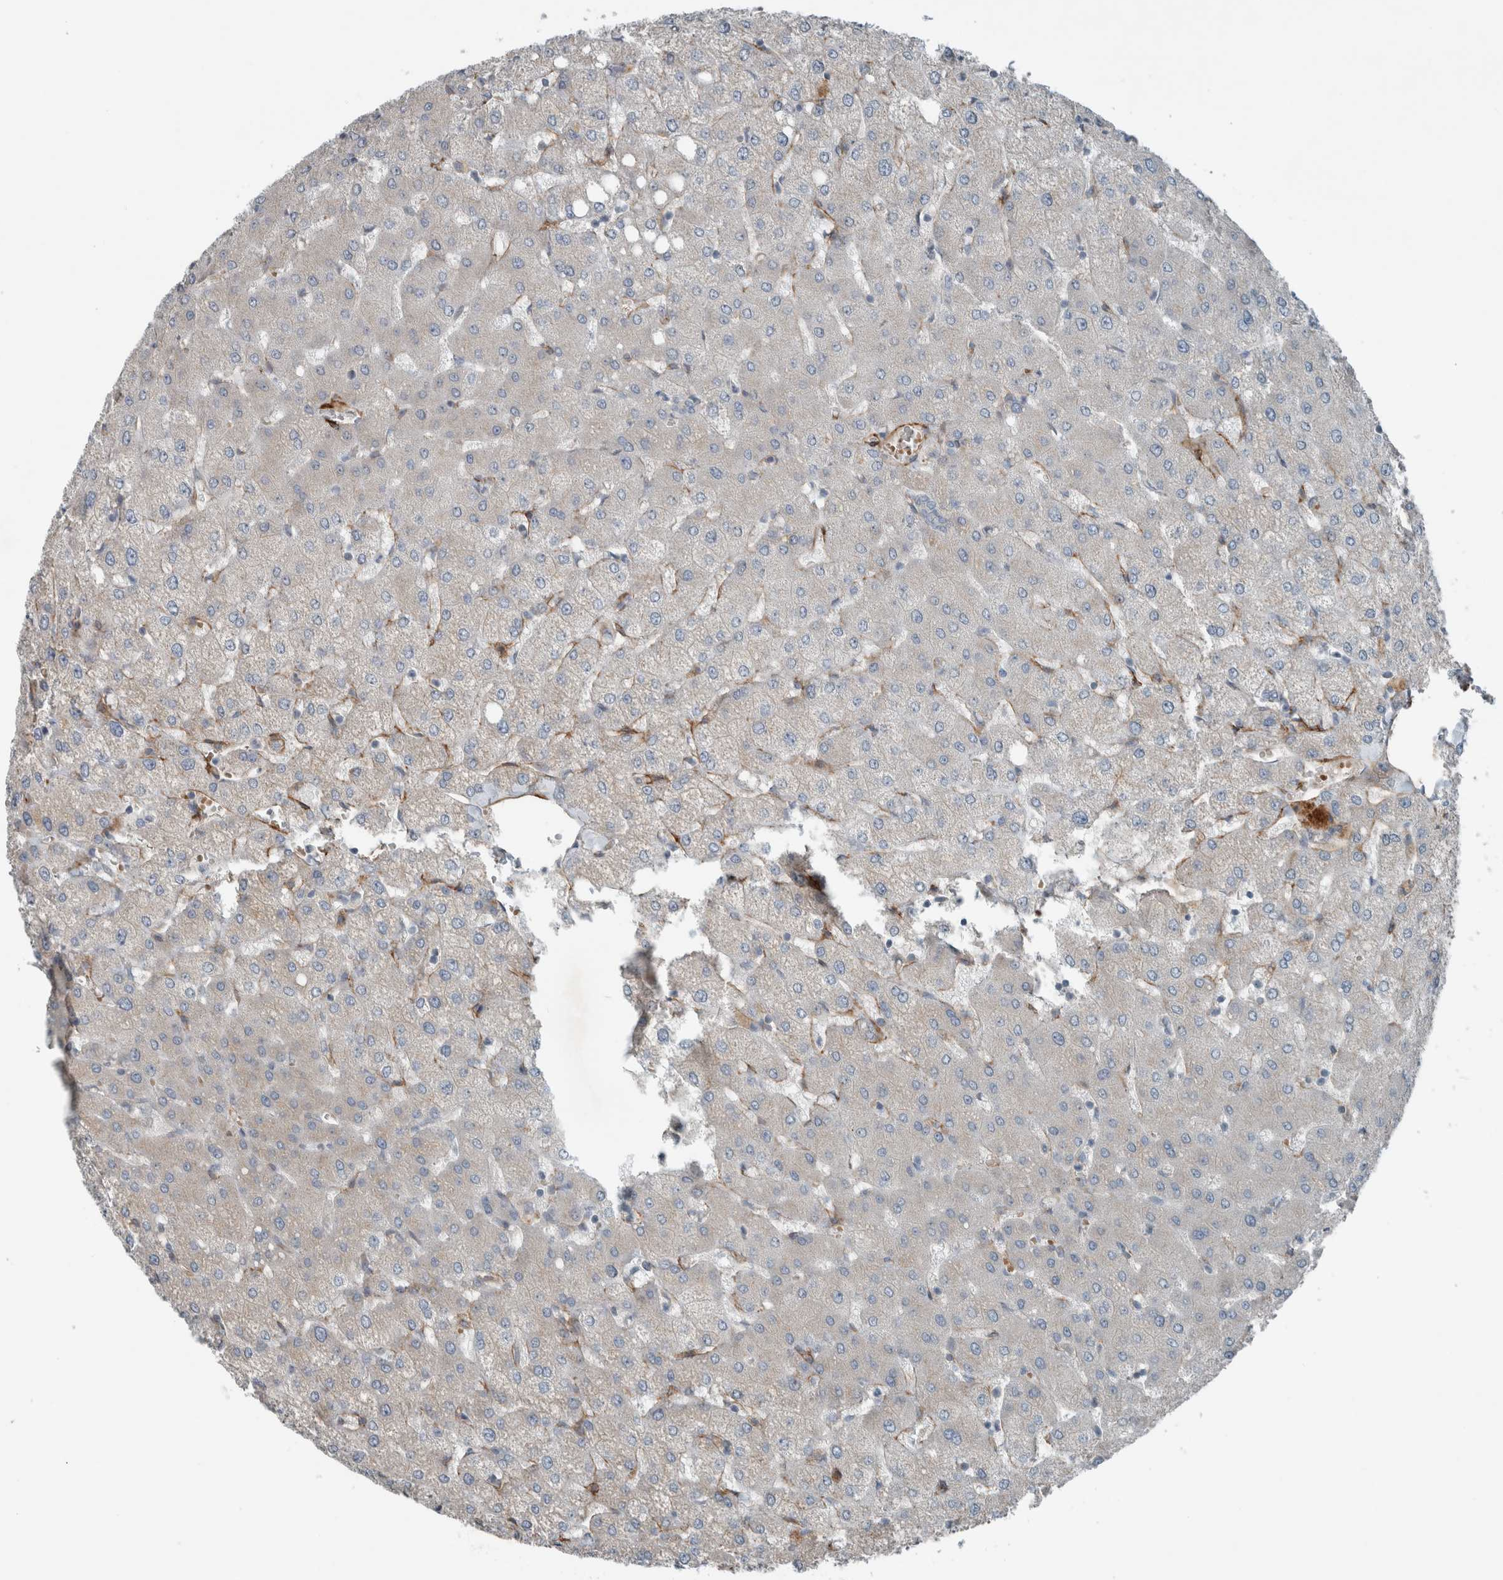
{"staining": {"intensity": "negative", "quantity": "none", "location": "none"}, "tissue": "liver", "cell_type": "Cholangiocytes", "image_type": "normal", "snomed": [{"axis": "morphology", "description": "Normal tissue, NOS"}, {"axis": "topography", "description": "Liver"}], "caption": "Immunohistochemical staining of benign liver displays no significant expression in cholangiocytes.", "gene": "JADE2", "patient": {"sex": "female", "age": 54}}